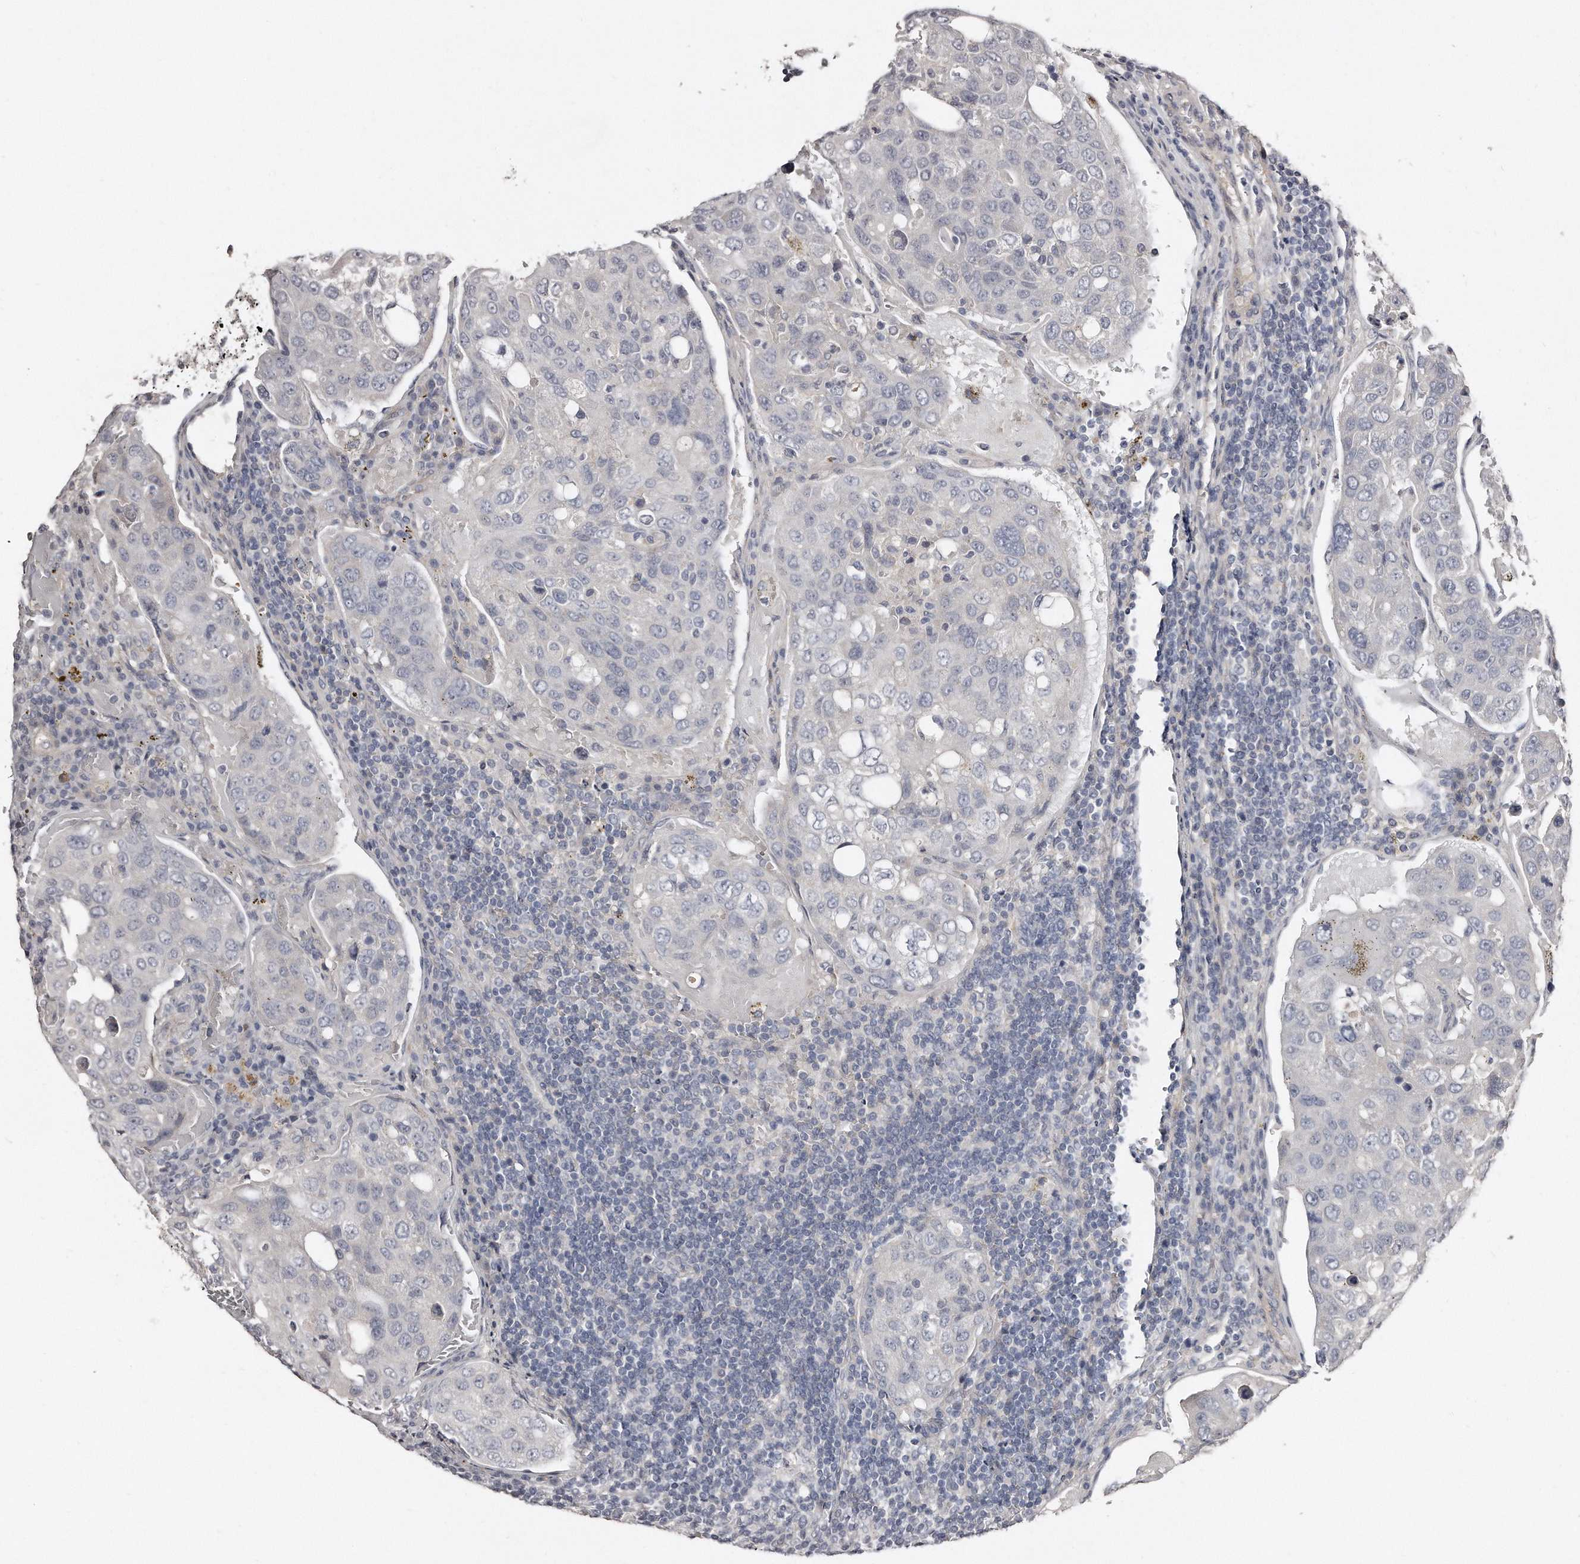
{"staining": {"intensity": "negative", "quantity": "none", "location": "none"}, "tissue": "urothelial cancer", "cell_type": "Tumor cells", "image_type": "cancer", "snomed": [{"axis": "morphology", "description": "Urothelial carcinoma, High grade"}, {"axis": "topography", "description": "Lymph node"}, {"axis": "topography", "description": "Urinary bladder"}], "caption": "Urothelial carcinoma (high-grade) stained for a protein using immunohistochemistry (IHC) demonstrates no staining tumor cells.", "gene": "LMOD1", "patient": {"sex": "male", "age": 51}}